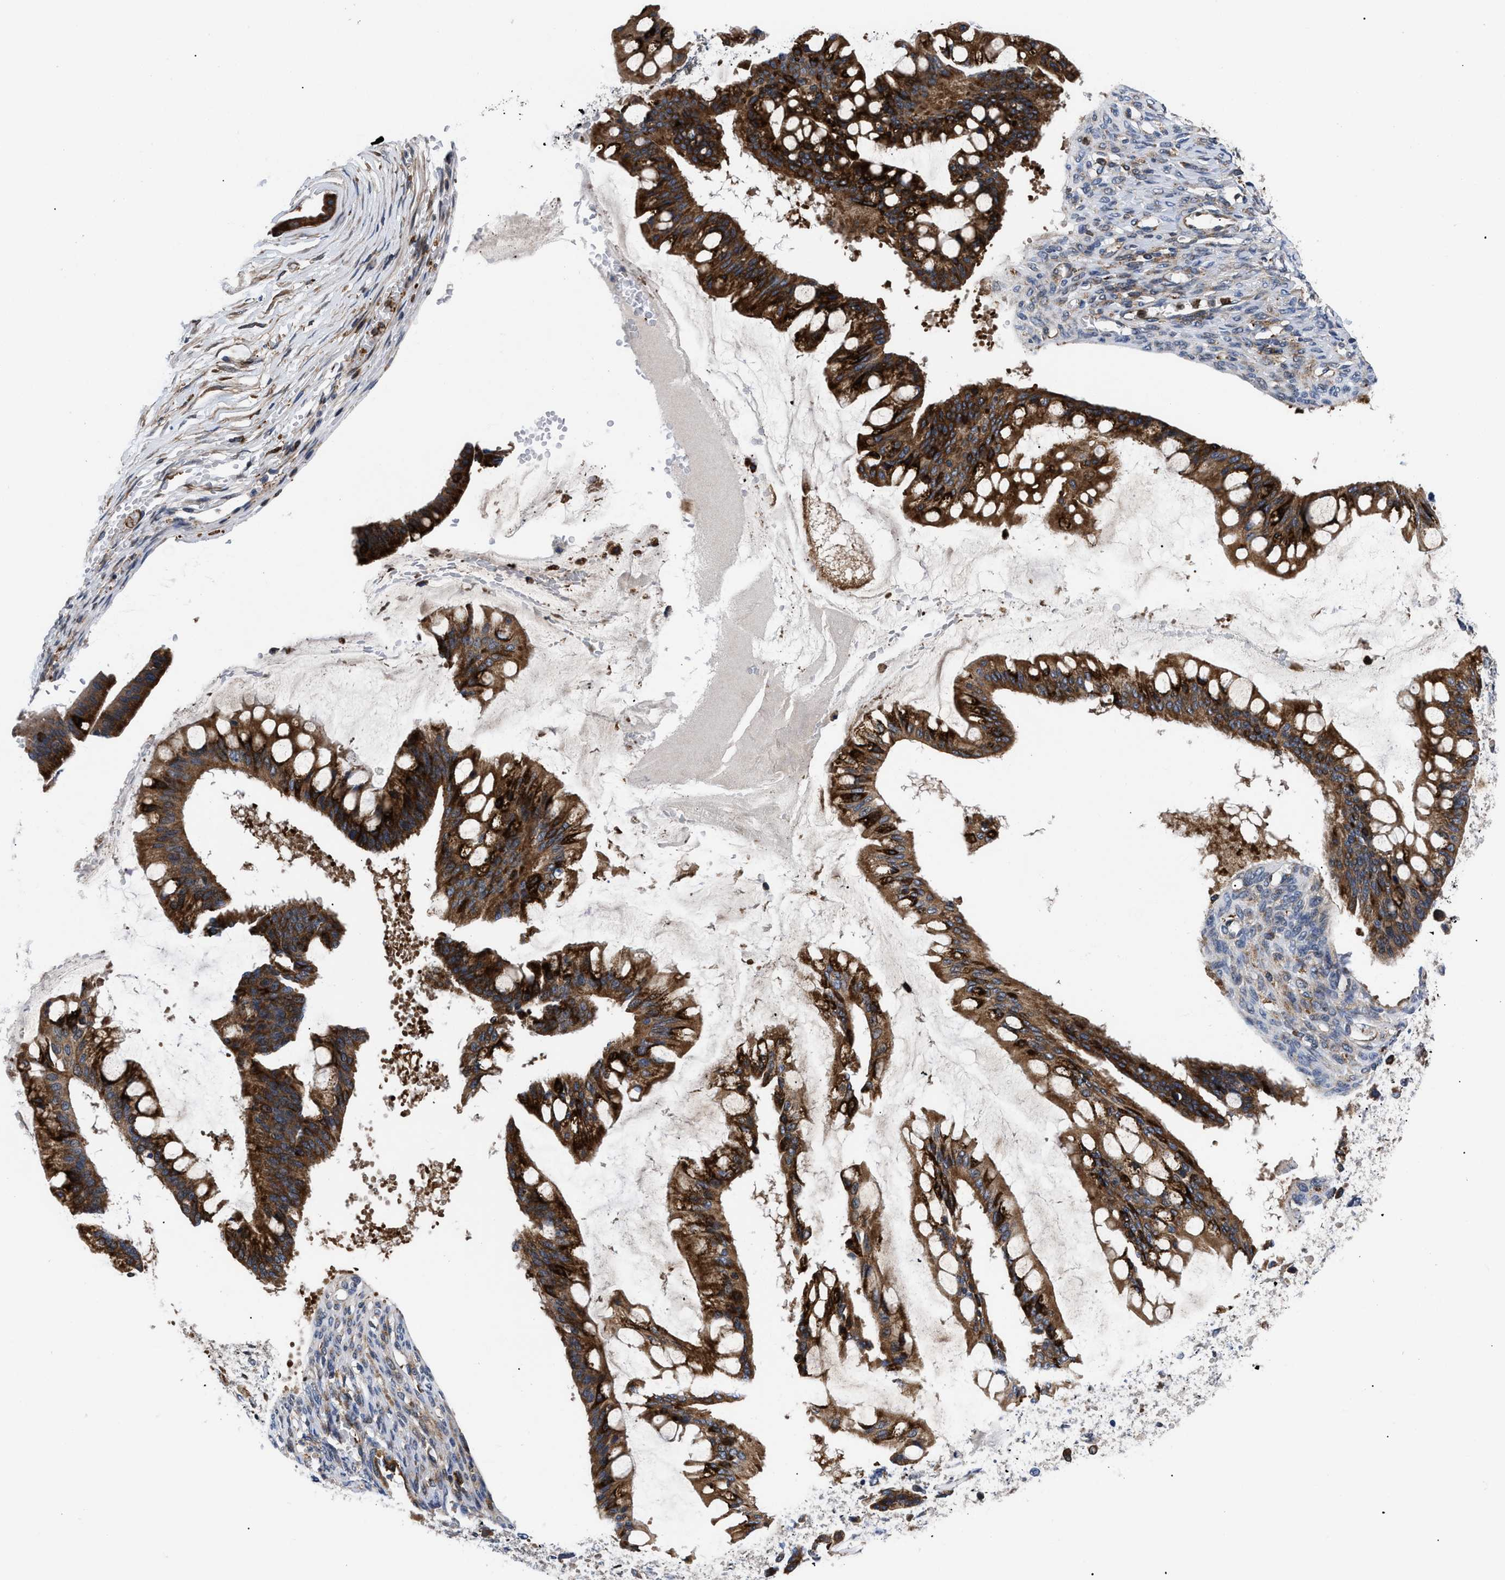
{"staining": {"intensity": "strong", "quantity": ">75%", "location": "cytoplasmic/membranous"}, "tissue": "ovarian cancer", "cell_type": "Tumor cells", "image_type": "cancer", "snomed": [{"axis": "morphology", "description": "Cystadenocarcinoma, mucinous, NOS"}, {"axis": "topography", "description": "Ovary"}], "caption": "The immunohistochemical stain highlights strong cytoplasmic/membranous expression in tumor cells of ovarian mucinous cystadenocarcinoma tissue.", "gene": "SPAST", "patient": {"sex": "female", "age": 73}}